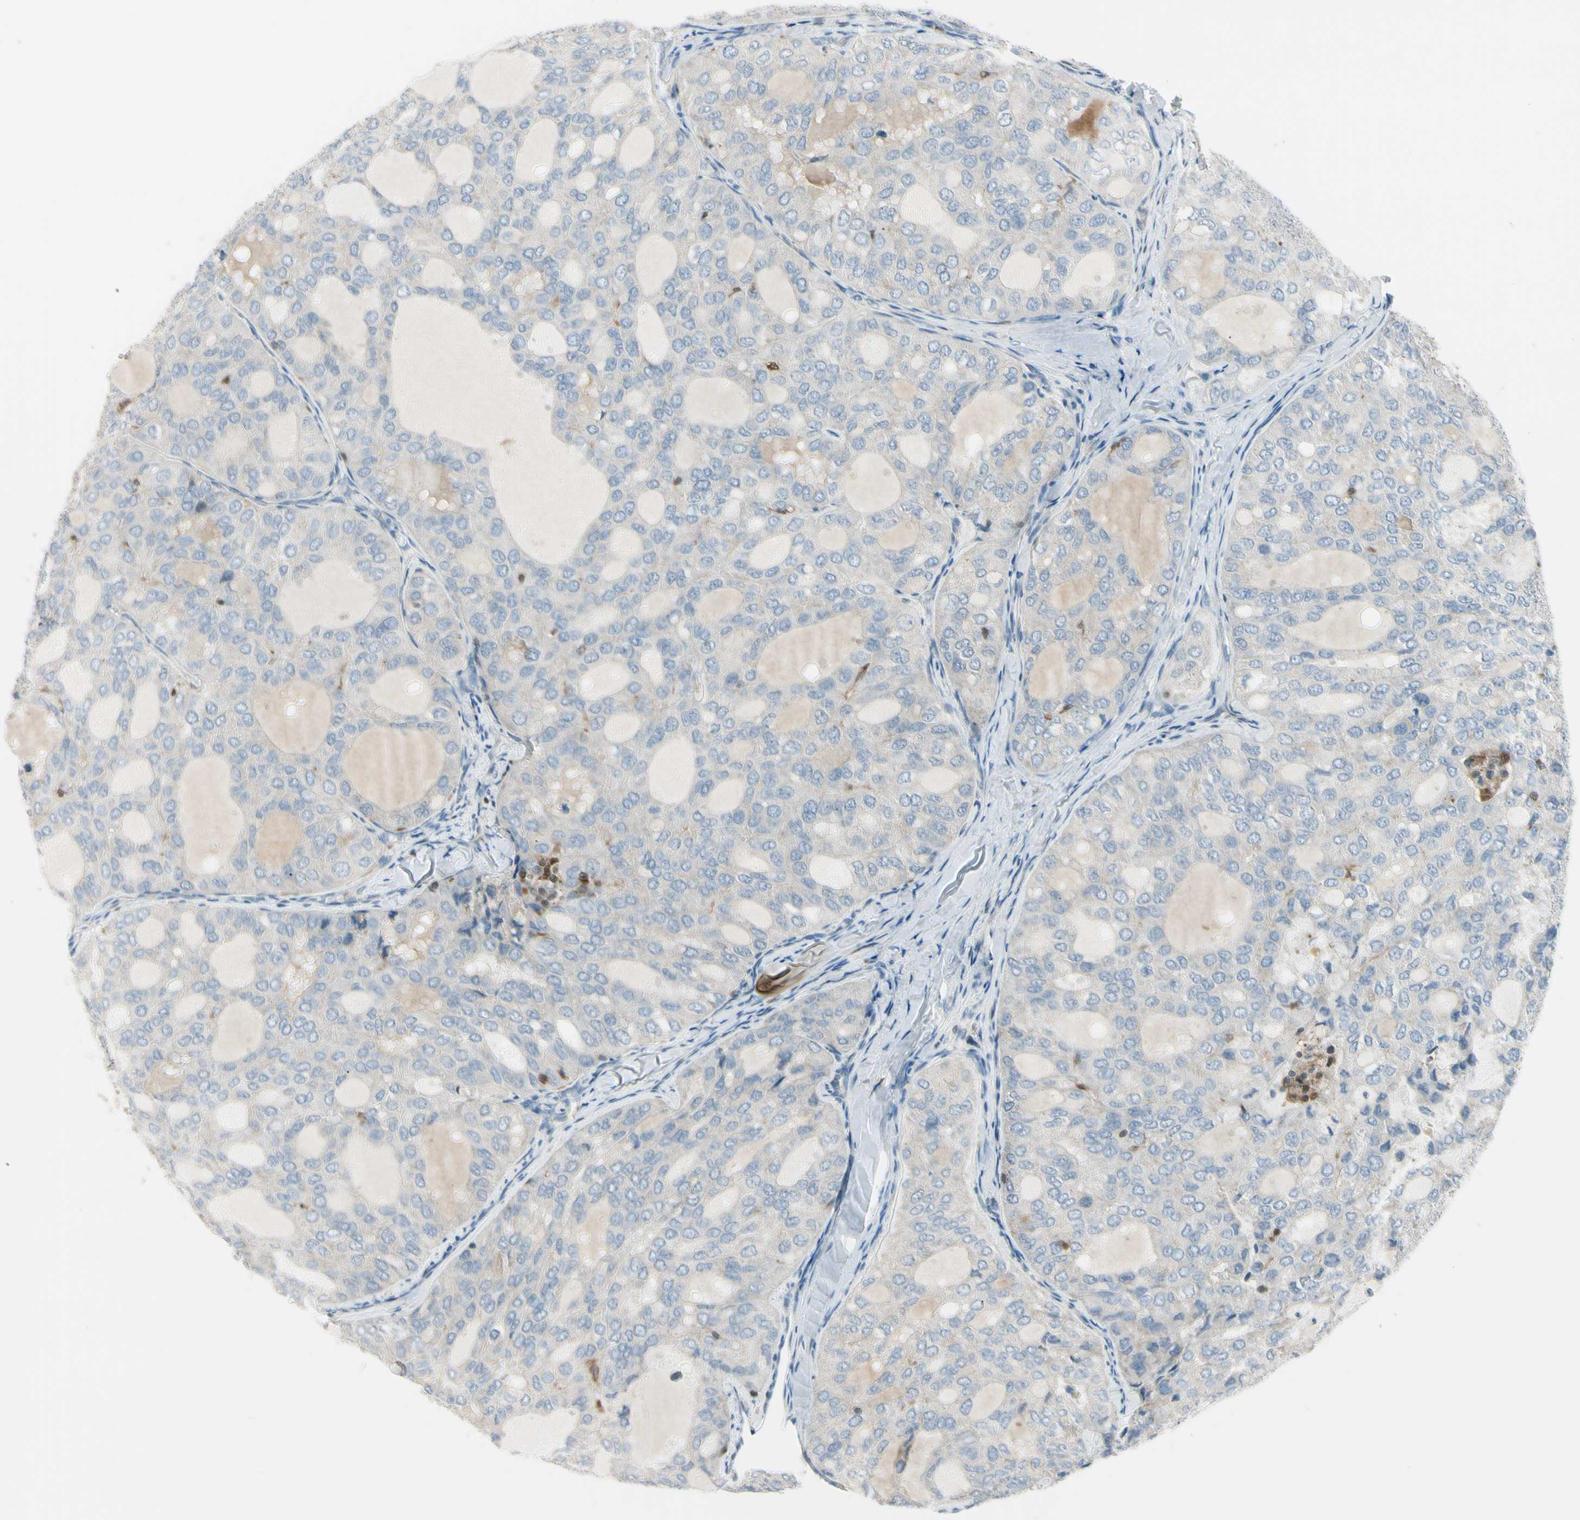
{"staining": {"intensity": "weak", "quantity": ">75%", "location": "cytoplasmic/membranous"}, "tissue": "thyroid cancer", "cell_type": "Tumor cells", "image_type": "cancer", "snomed": [{"axis": "morphology", "description": "Follicular adenoma carcinoma, NOS"}, {"axis": "topography", "description": "Thyroid gland"}], "caption": "Human thyroid cancer stained with a protein marker exhibits weak staining in tumor cells.", "gene": "CYRIB", "patient": {"sex": "male", "age": 75}}